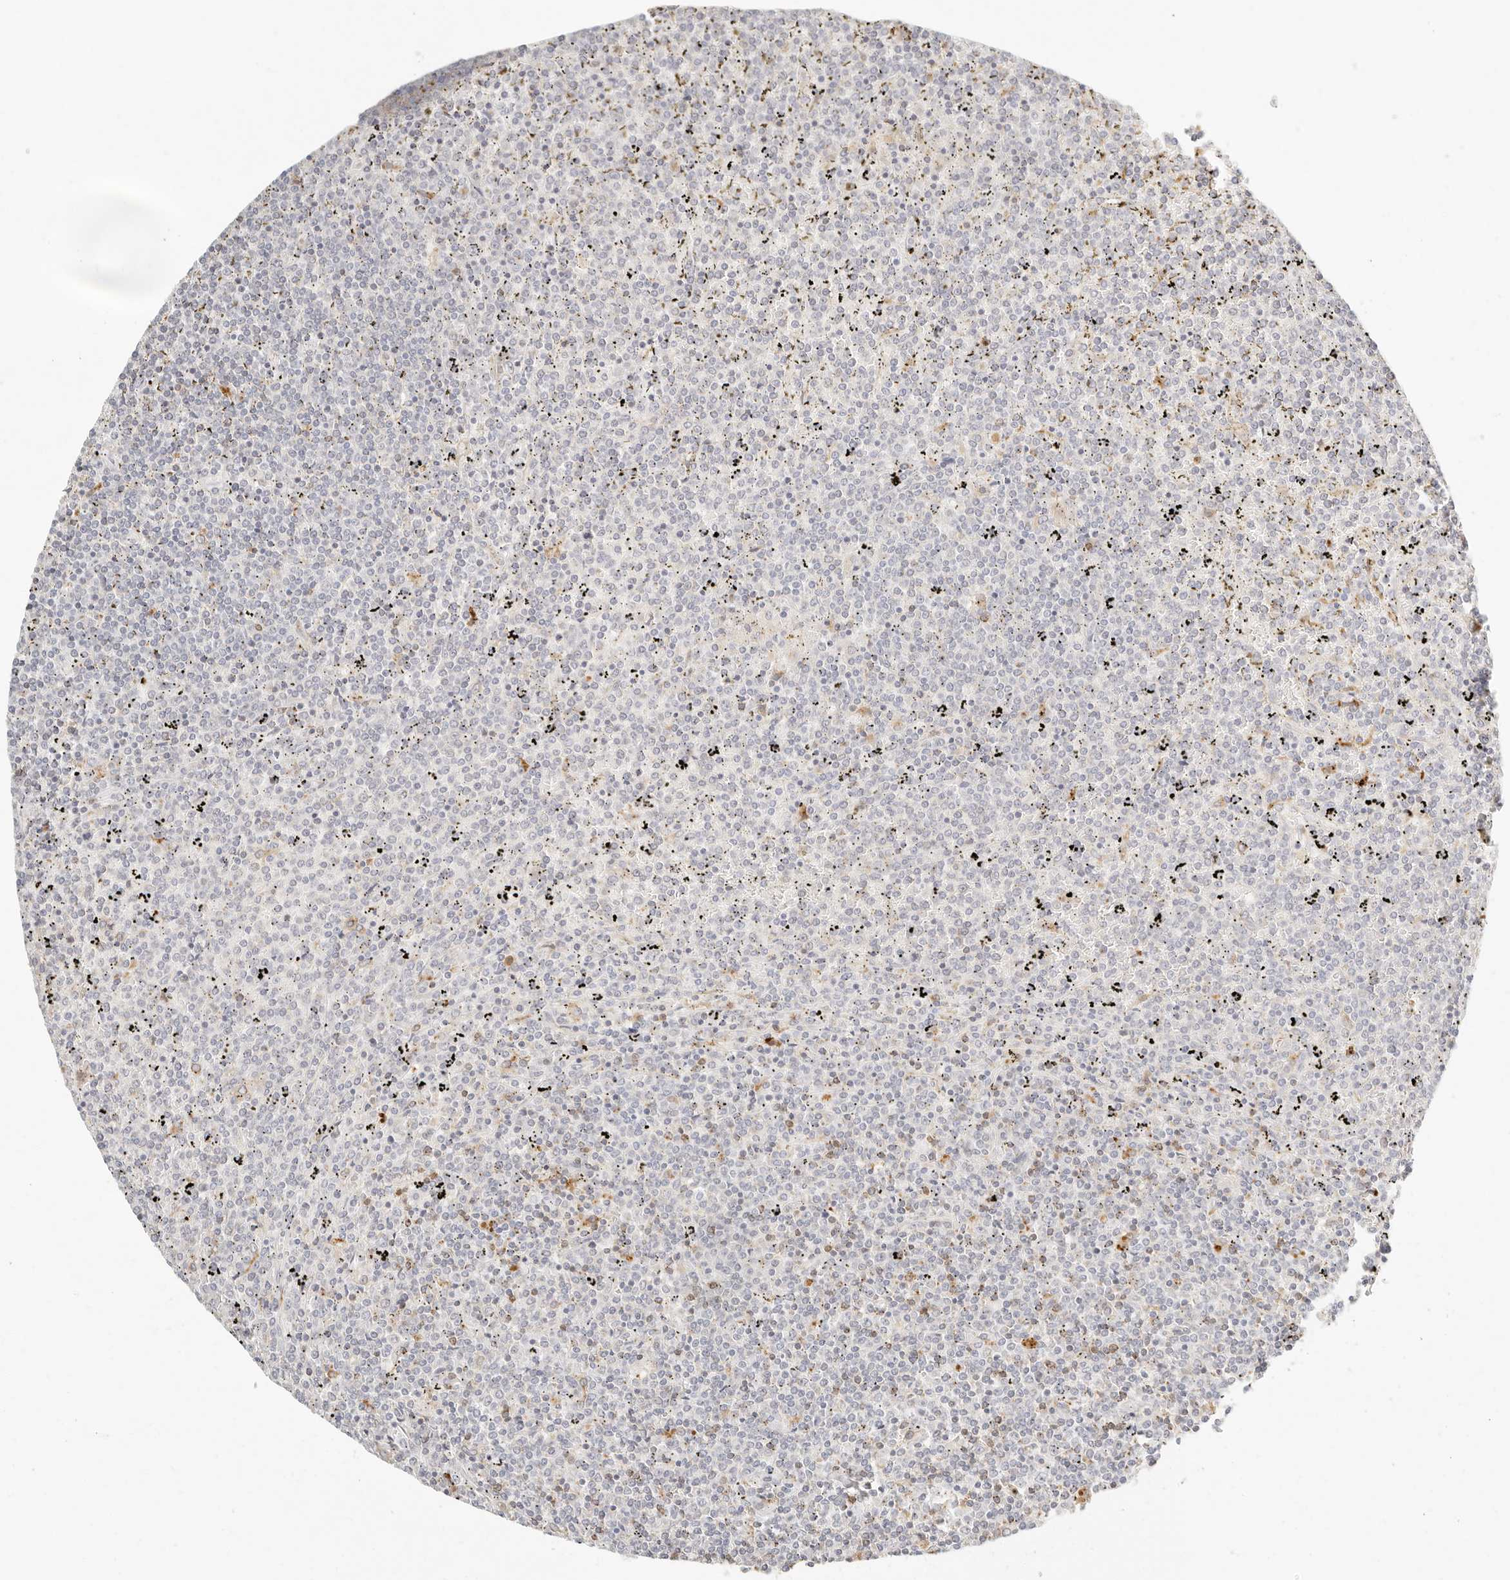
{"staining": {"intensity": "negative", "quantity": "none", "location": "none"}, "tissue": "lymphoma", "cell_type": "Tumor cells", "image_type": "cancer", "snomed": [{"axis": "morphology", "description": "Malignant lymphoma, non-Hodgkin's type, Low grade"}, {"axis": "topography", "description": "Spleen"}], "caption": "Tumor cells show no significant protein expression in lymphoma.", "gene": "RNASET2", "patient": {"sex": "female", "age": 19}}